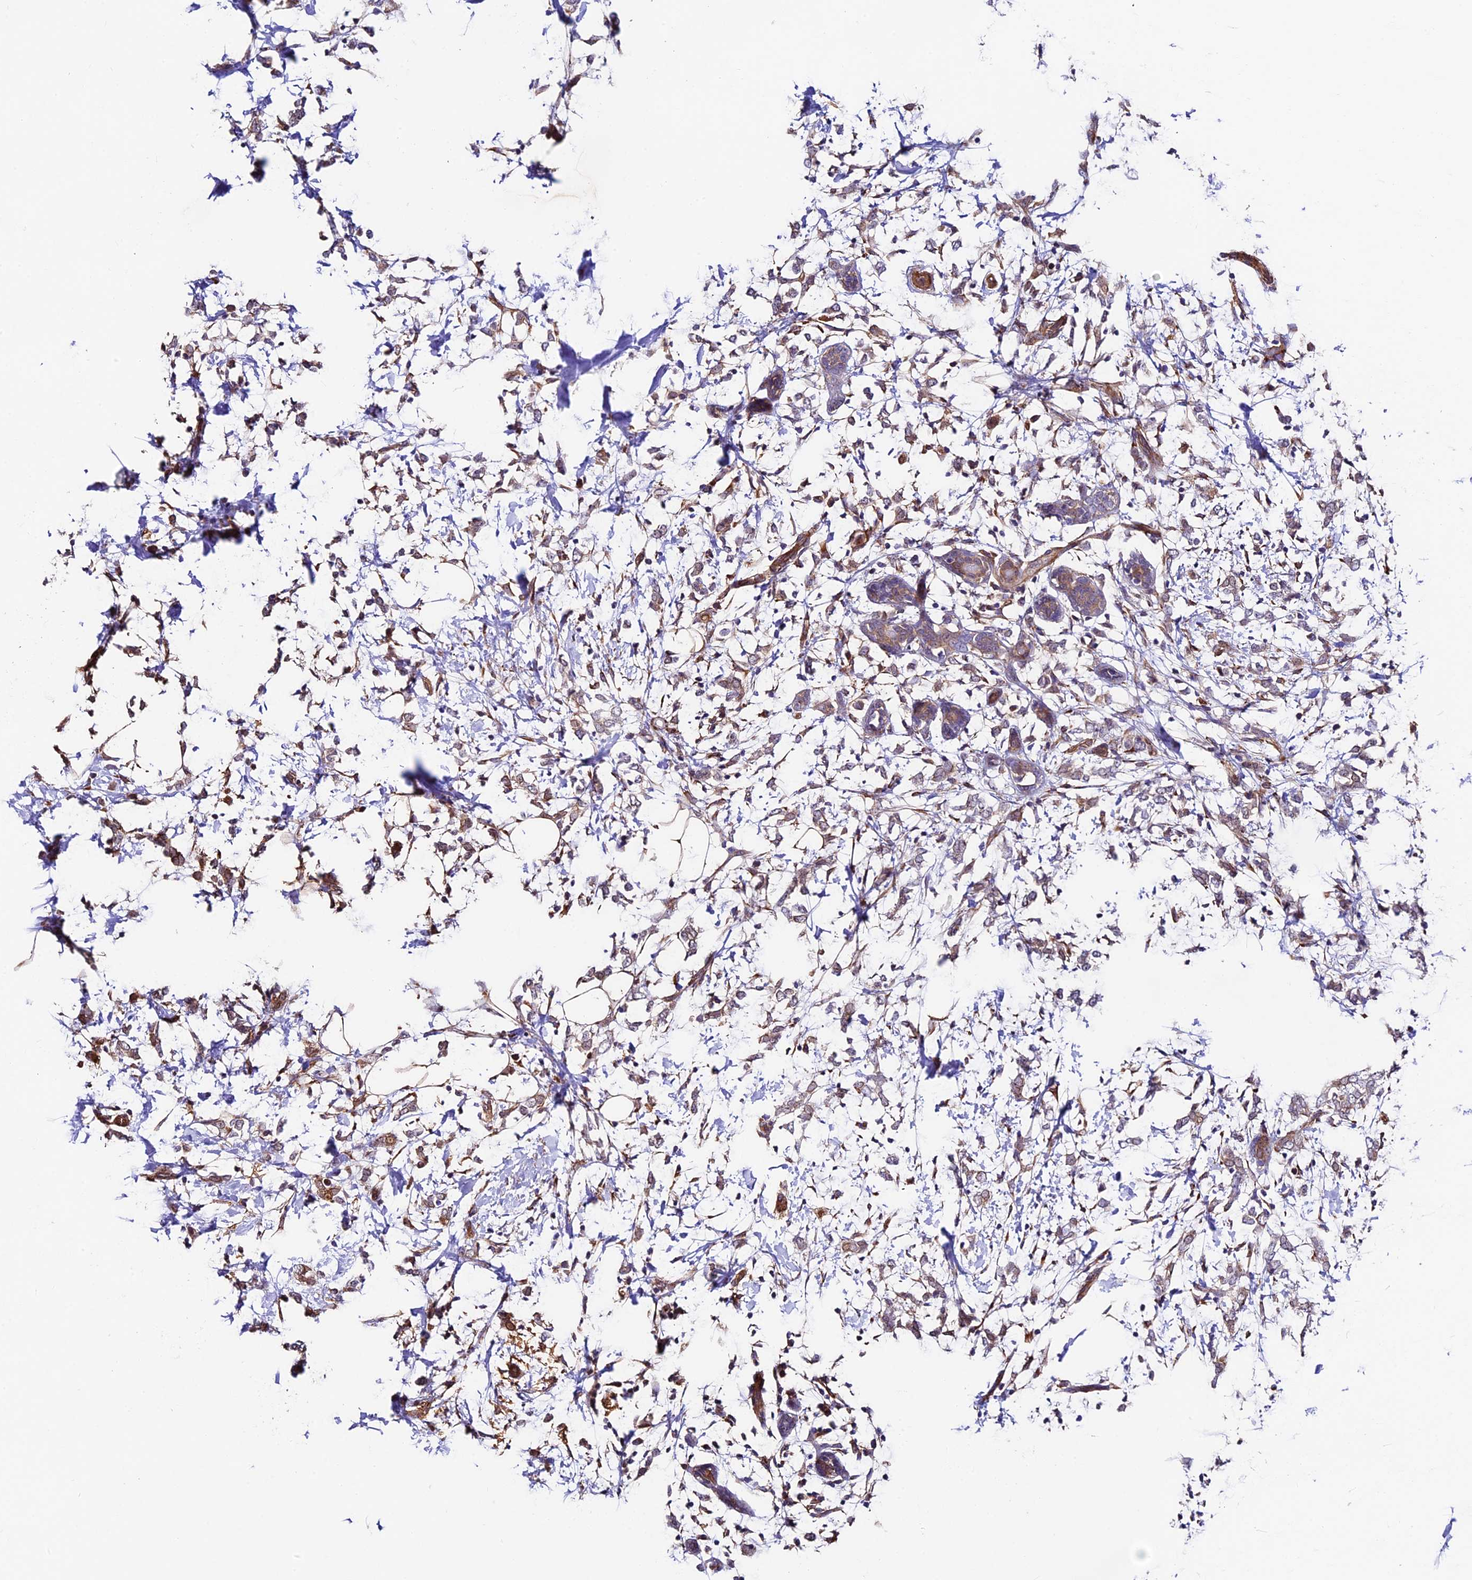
{"staining": {"intensity": "weak", "quantity": "<25%", "location": "cytoplasmic/membranous"}, "tissue": "breast cancer", "cell_type": "Tumor cells", "image_type": "cancer", "snomed": [{"axis": "morphology", "description": "Normal tissue, NOS"}, {"axis": "morphology", "description": "Lobular carcinoma"}, {"axis": "topography", "description": "Breast"}], "caption": "Lobular carcinoma (breast) was stained to show a protein in brown. There is no significant expression in tumor cells.", "gene": "LSM7", "patient": {"sex": "female", "age": 47}}